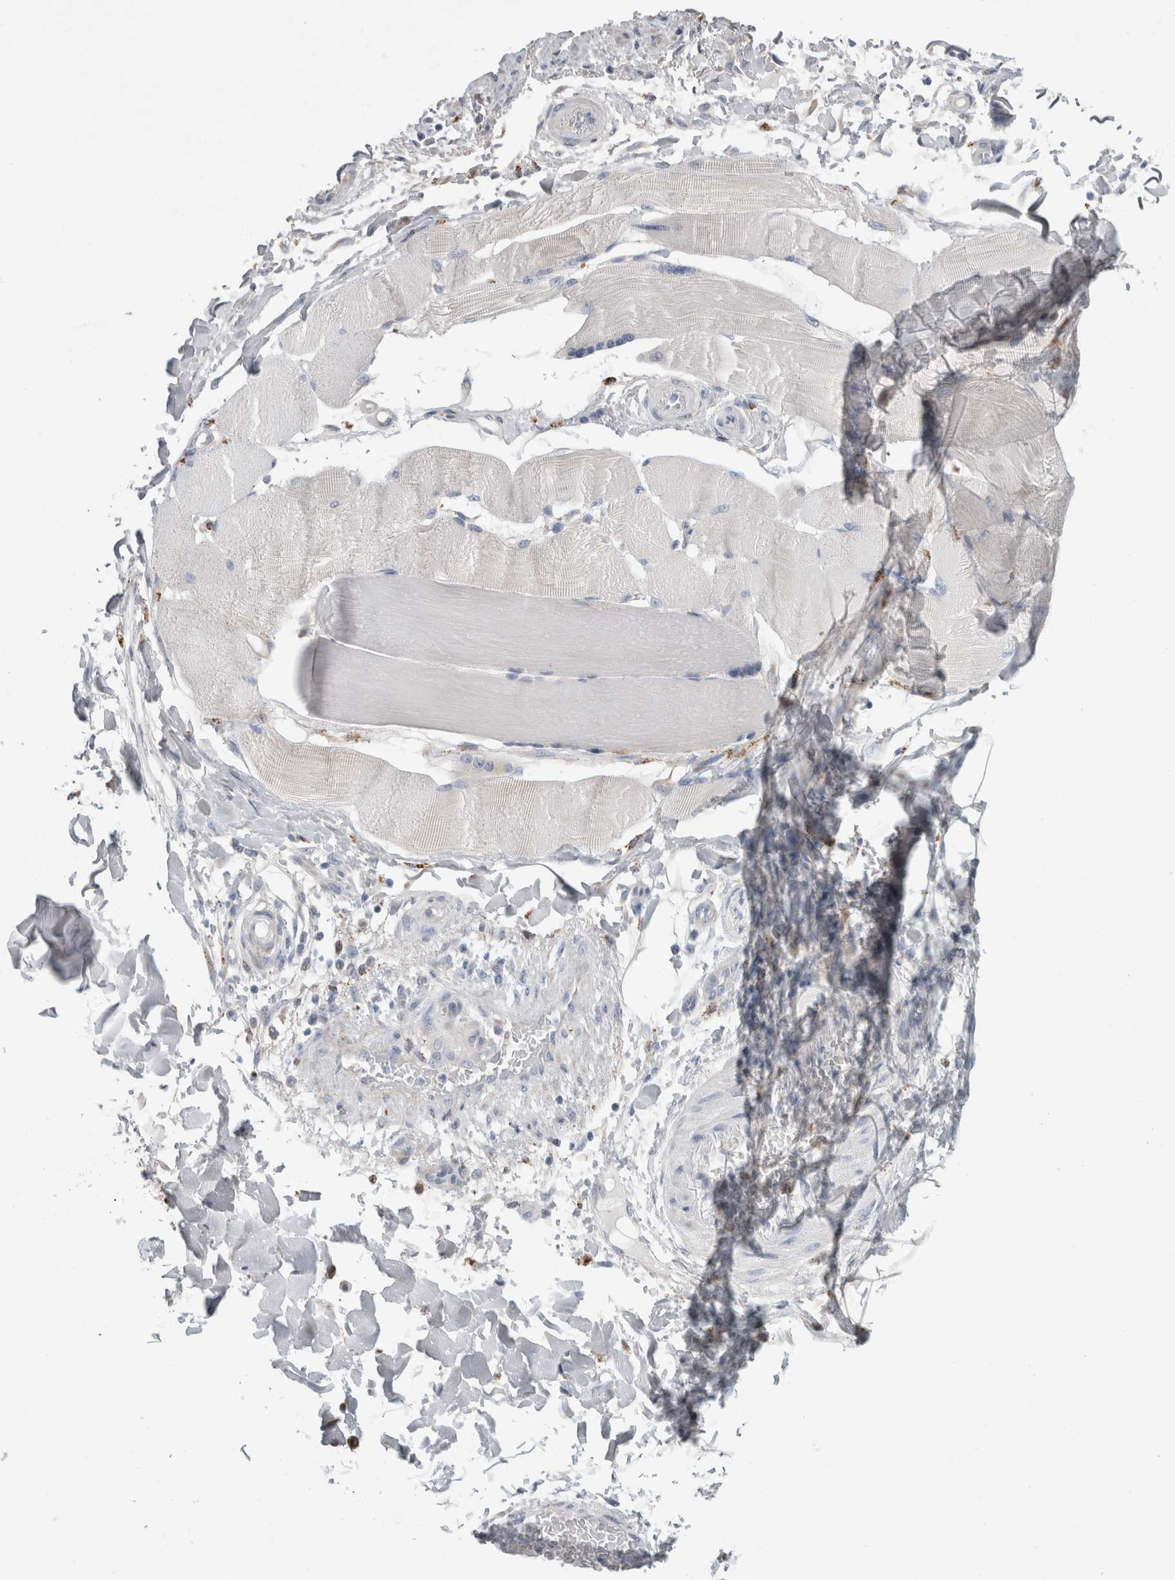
{"staining": {"intensity": "negative", "quantity": "none", "location": "none"}, "tissue": "skeletal muscle", "cell_type": "Myocytes", "image_type": "normal", "snomed": [{"axis": "morphology", "description": "Normal tissue, NOS"}, {"axis": "topography", "description": "Skin"}, {"axis": "topography", "description": "Skeletal muscle"}], "caption": "Normal skeletal muscle was stained to show a protein in brown. There is no significant staining in myocytes. (Immunohistochemistry (ihc), brightfield microscopy, high magnification).", "gene": "GATM", "patient": {"sex": "male", "age": 83}}